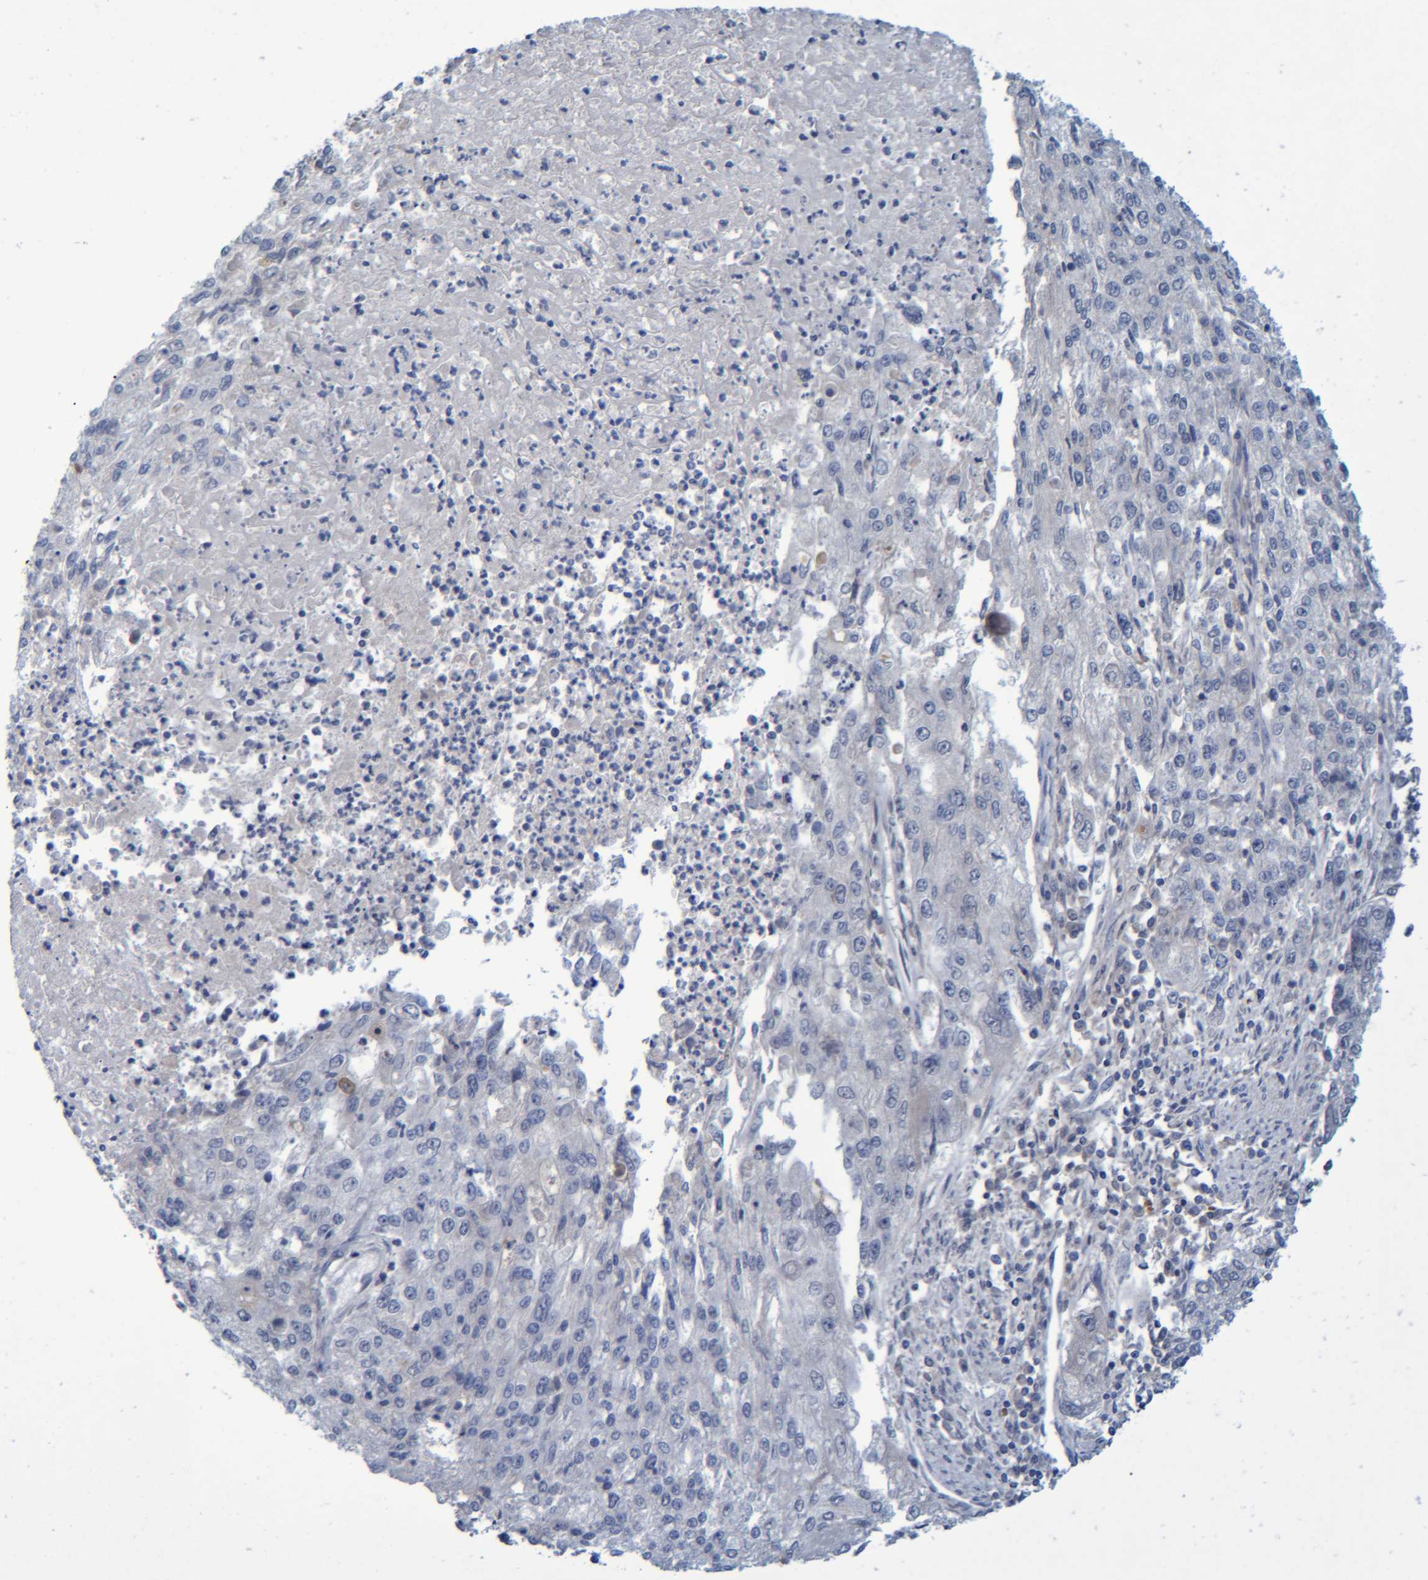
{"staining": {"intensity": "negative", "quantity": "none", "location": "none"}, "tissue": "endometrial cancer", "cell_type": "Tumor cells", "image_type": "cancer", "snomed": [{"axis": "morphology", "description": "Adenocarcinoma, NOS"}, {"axis": "topography", "description": "Endometrium"}], "caption": "Endometrial cancer was stained to show a protein in brown. There is no significant positivity in tumor cells.", "gene": "PCYT2", "patient": {"sex": "female", "age": 49}}